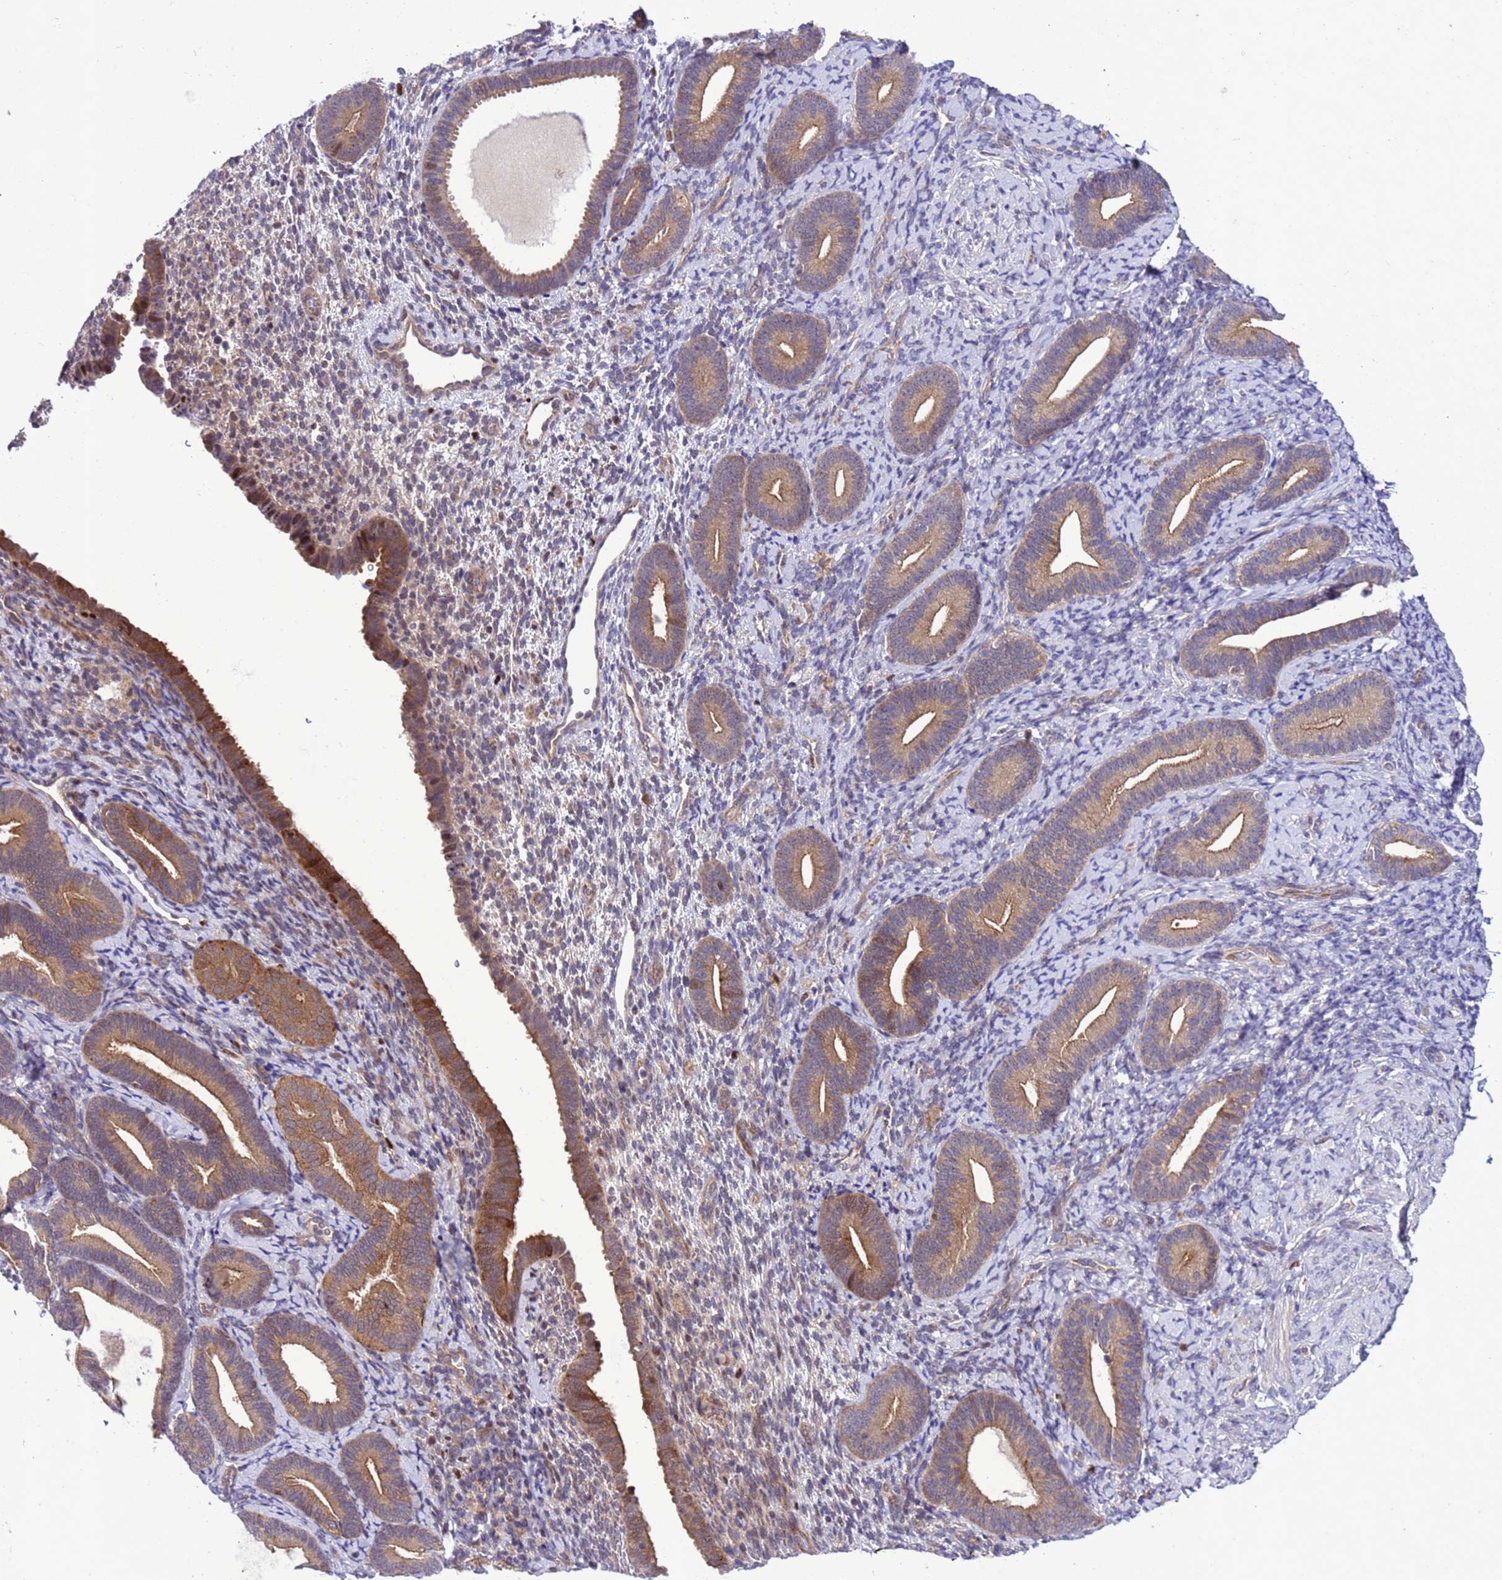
{"staining": {"intensity": "weak", "quantity": "<25%", "location": "cytoplasmic/membranous"}, "tissue": "endometrium", "cell_type": "Cells in endometrial stroma", "image_type": "normal", "snomed": [{"axis": "morphology", "description": "Normal tissue, NOS"}, {"axis": "topography", "description": "Endometrium"}], "caption": "High magnification brightfield microscopy of unremarkable endometrium stained with DAB (brown) and counterstained with hematoxylin (blue): cells in endometrial stroma show no significant staining.", "gene": "RASD1", "patient": {"sex": "female", "age": 65}}